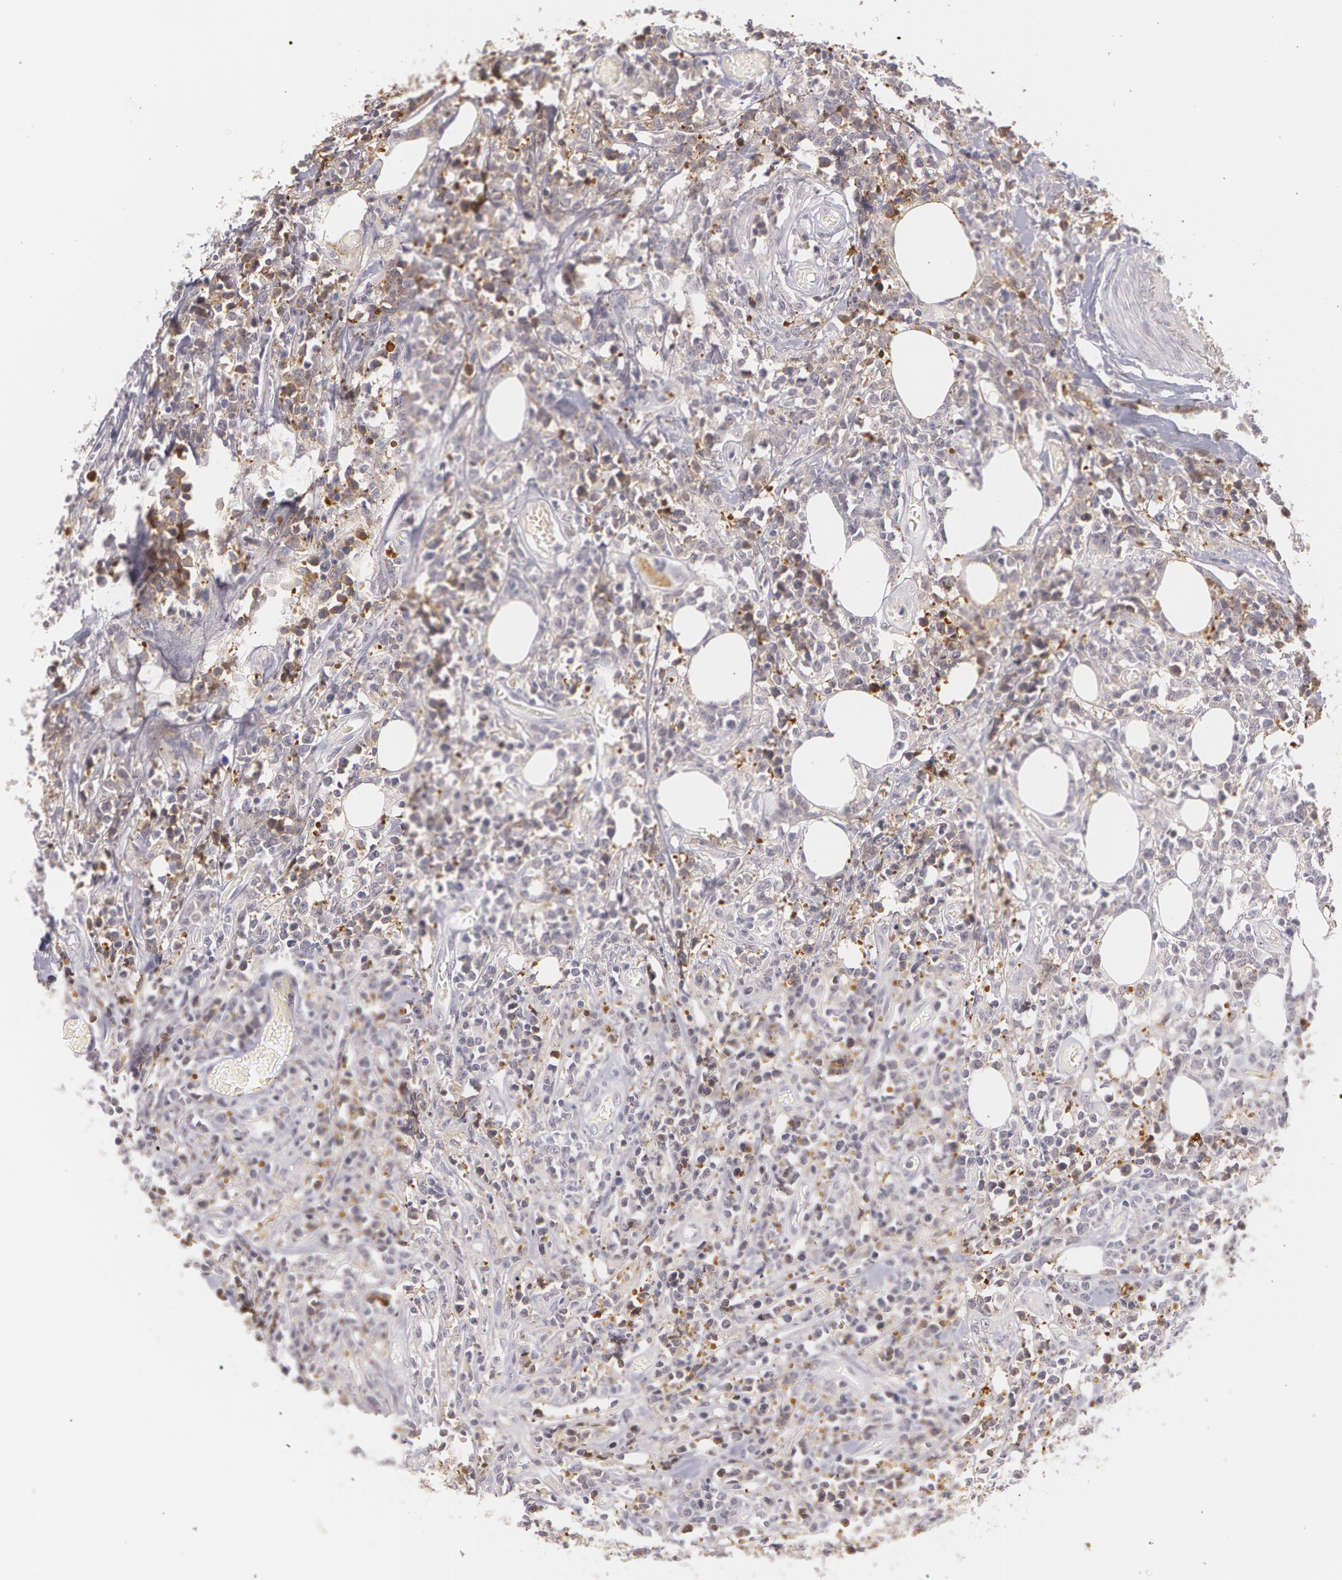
{"staining": {"intensity": "weak", "quantity": "<25%", "location": "cytoplasmic/membranous"}, "tissue": "lymphoma", "cell_type": "Tumor cells", "image_type": "cancer", "snomed": [{"axis": "morphology", "description": "Malignant lymphoma, non-Hodgkin's type, High grade"}, {"axis": "topography", "description": "Colon"}], "caption": "IHC photomicrograph of human lymphoma stained for a protein (brown), which displays no staining in tumor cells.", "gene": "LBP", "patient": {"sex": "male", "age": 82}}